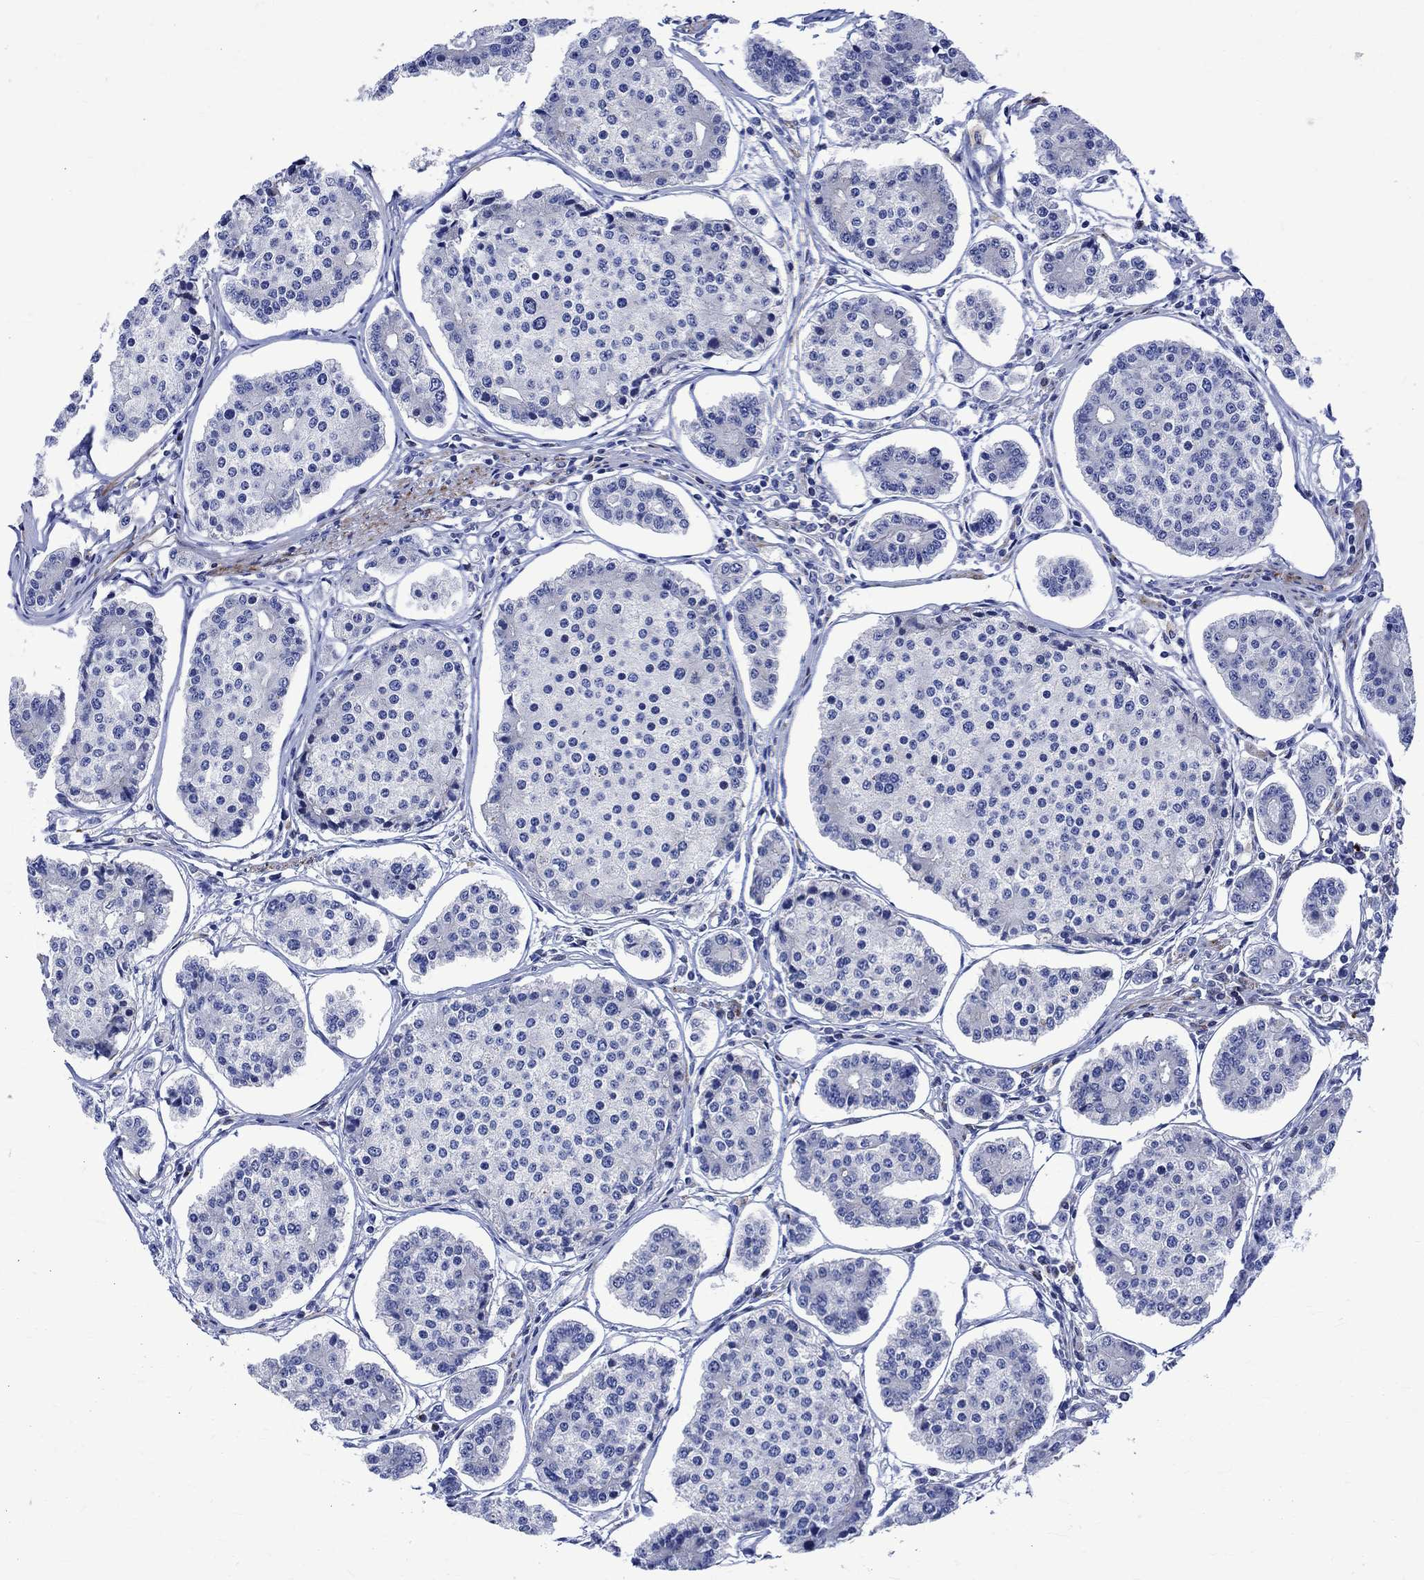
{"staining": {"intensity": "negative", "quantity": "none", "location": "none"}, "tissue": "carcinoid", "cell_type": "Tumor cells", "image_type": "cancer", "snomed": [{"axis": "morphology", "description": "Carcinoid, malignant, NOS"}, {"axis": "topography", "description": "Small intestine"}], "caption": "DAB (3,3'-diaminobenzidine) immunohistochemical staining of human malignant carcinoid reveals no significant staining in tumor cells. (DAB immunohistochemistry (IHC) with hematoxylin counter stain).", "gene": "PARVB", "patient": {"sex": "female", "age": 65}}